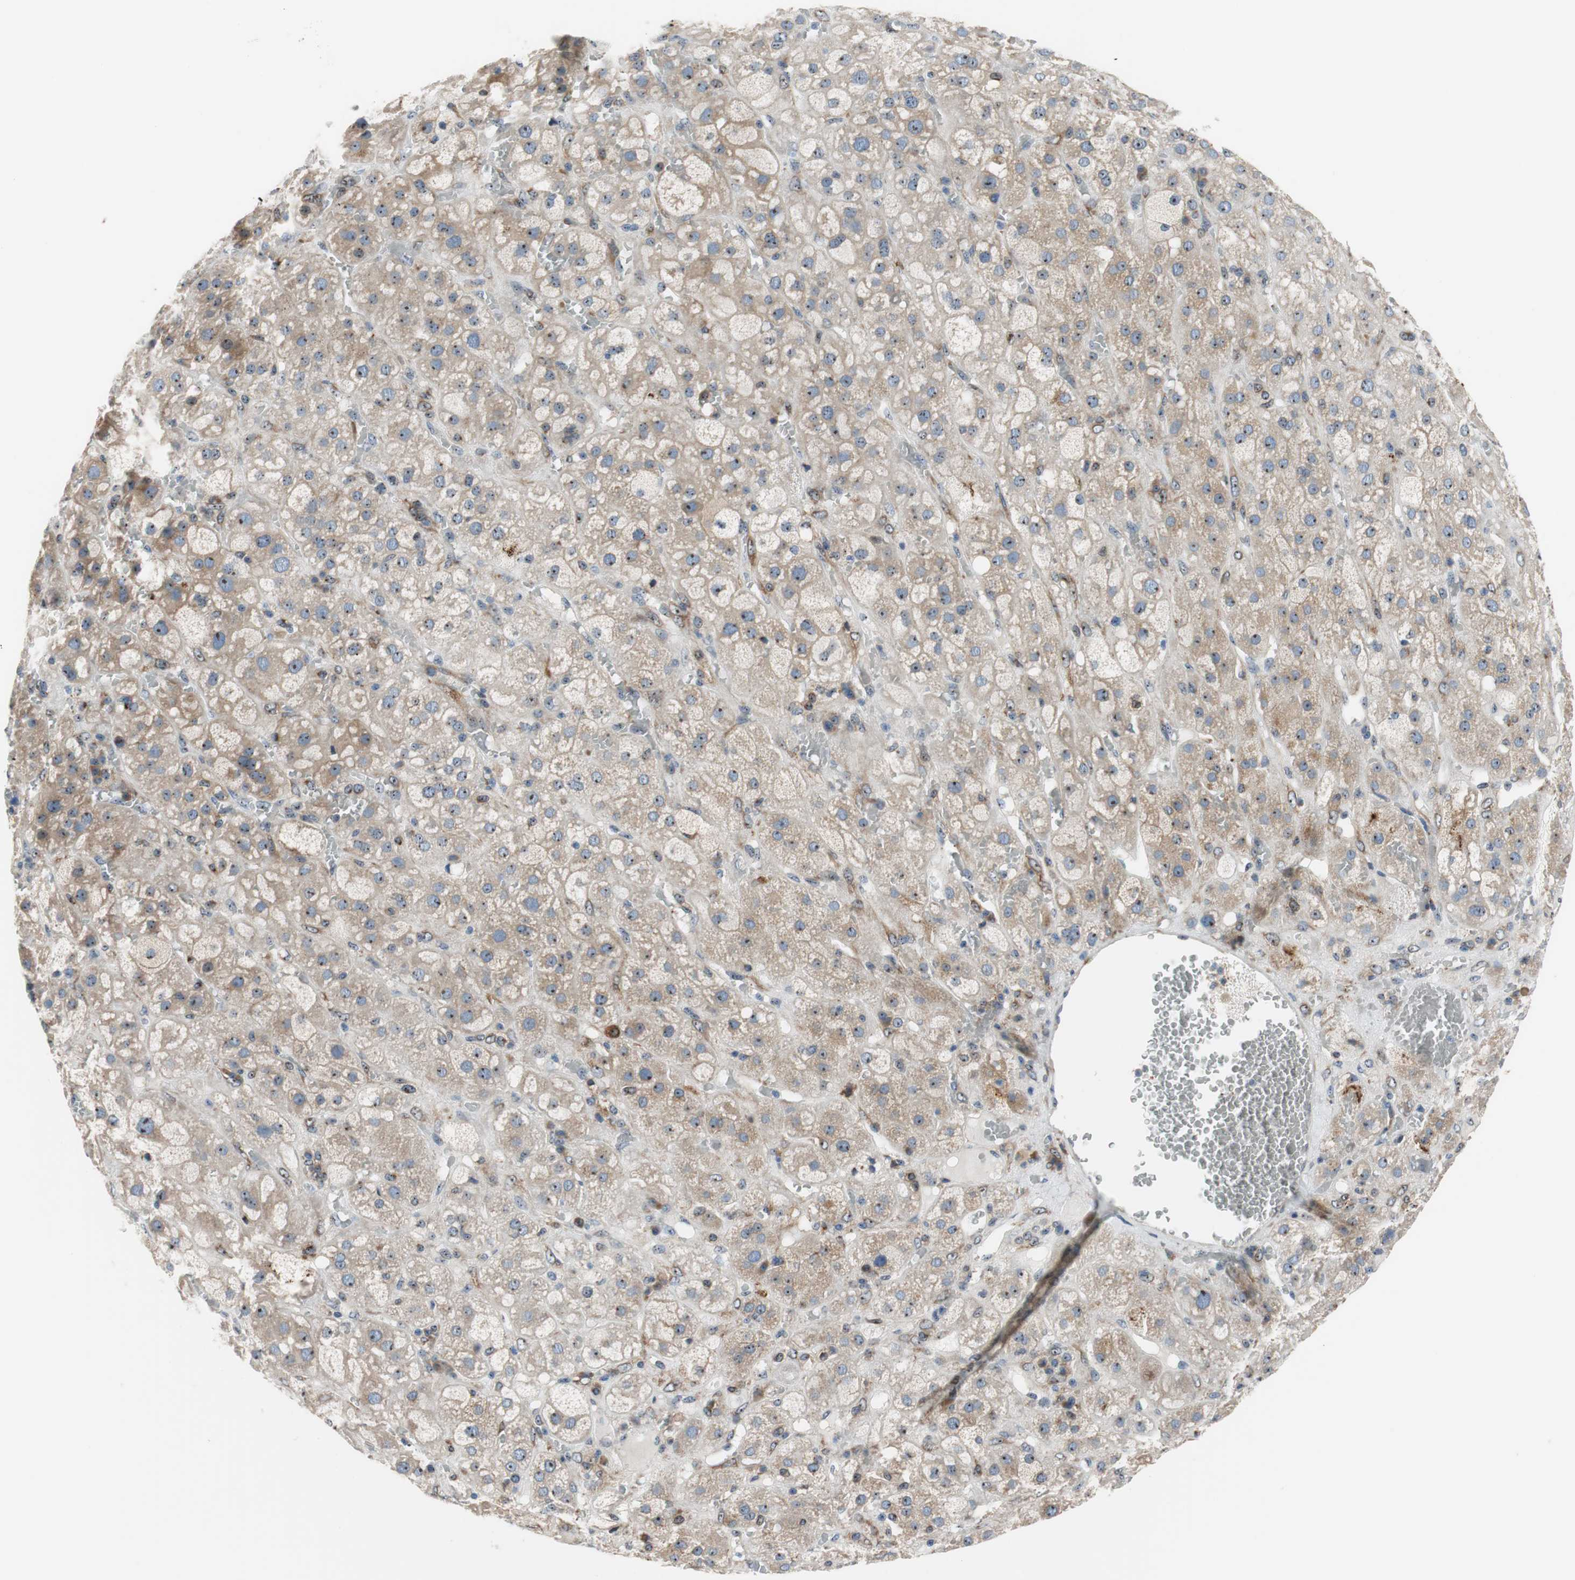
{"staining": {"intensity": "weak", "quantity": ">75%", "location": "cytoplasmic/membranous"}, "tissue": "adrenal gland", "cell_type": "Glandular cells", "image_type": "normal", "snomed": [{"axis": "morphology", "description": "Normal tissue, NOS"}, {"axis": "topography", "description": "Adrenal gland"}], "caption": "Immunohistochemical staining of benign human adrenal gland exhibits weak cytoplasmic/membranous protein expression in approximately >75% of glandular cells.", "gene": "TMED7", "patient": {"sex": "female", "age": 47}}